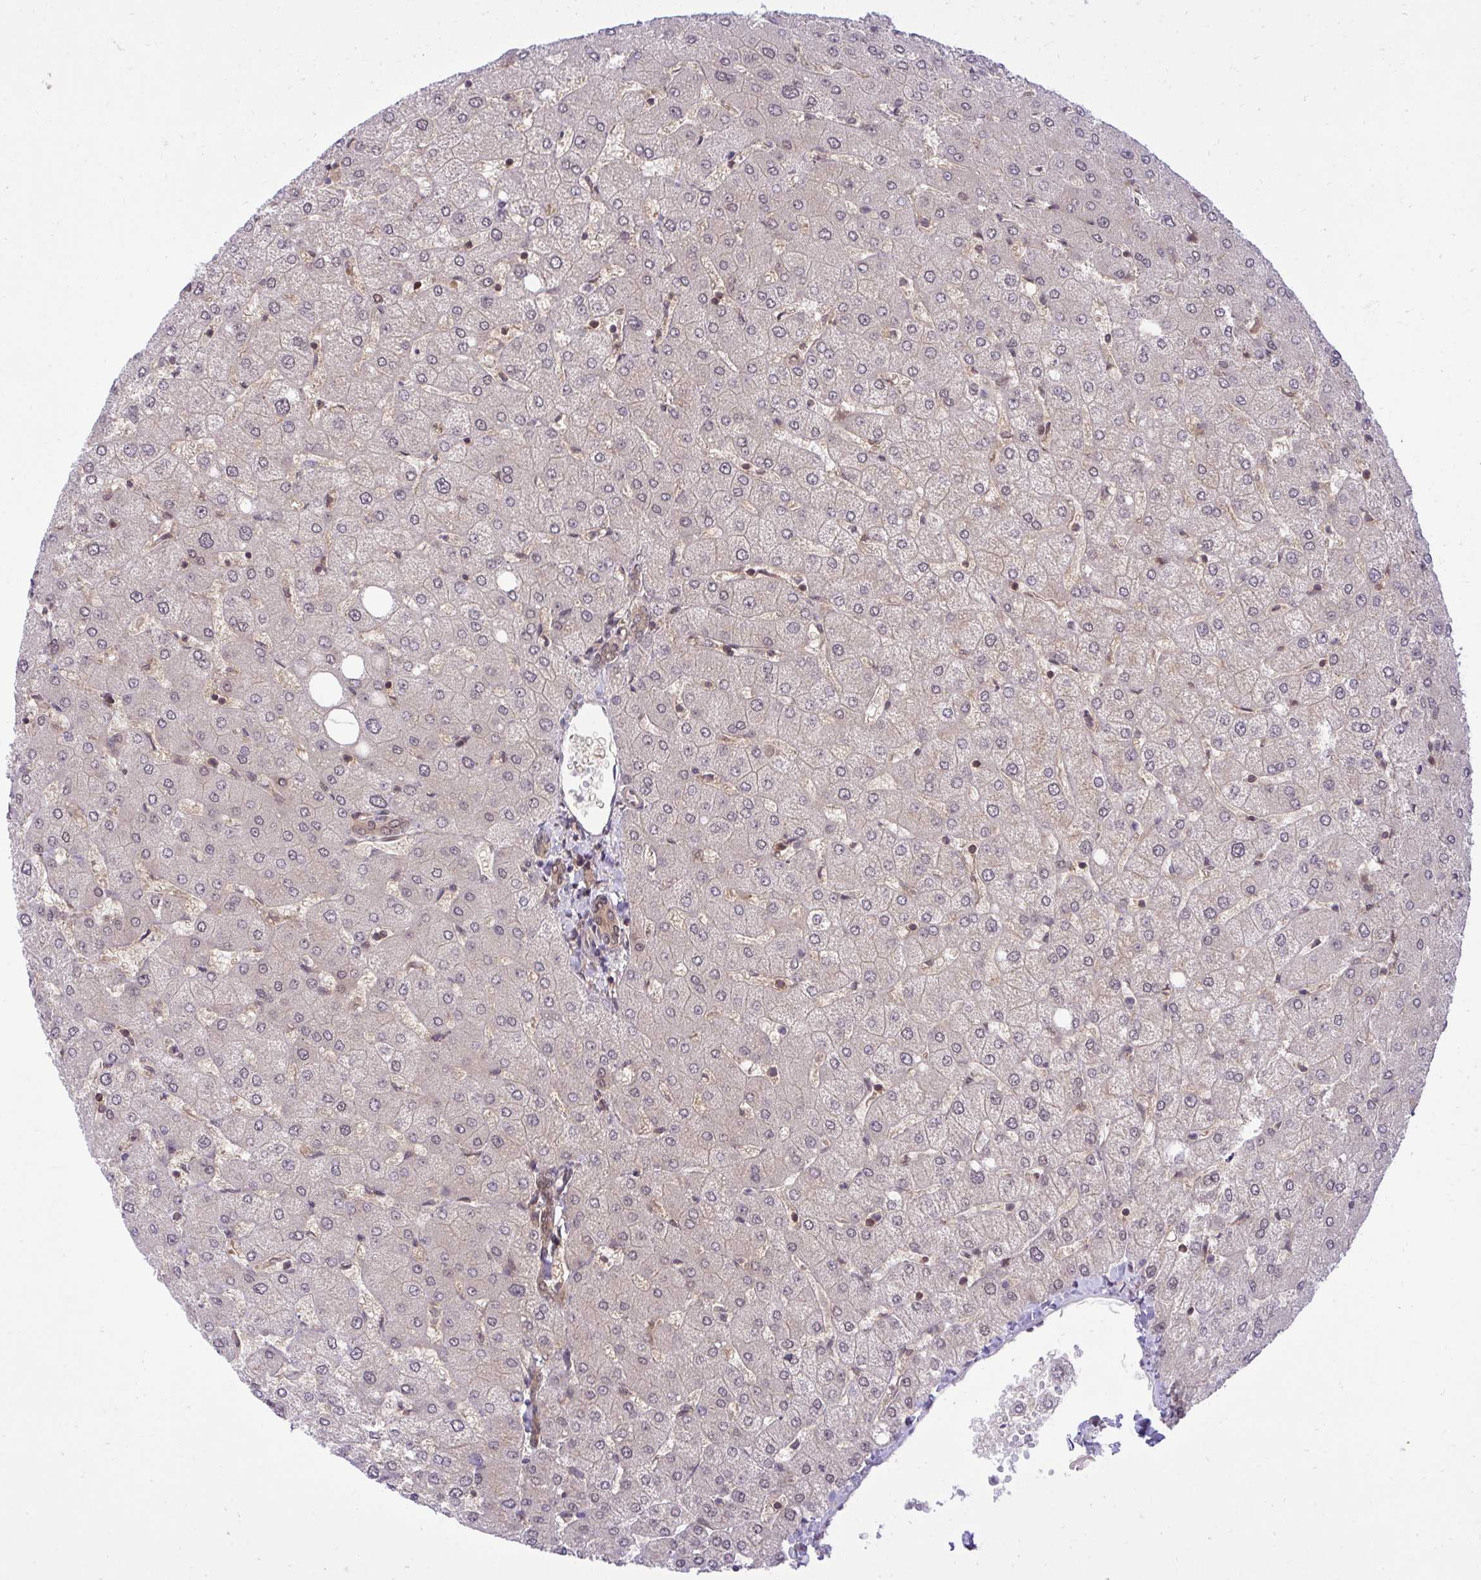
{"staining": {"intensity": "moderate", "quantity": ">75%", "location": "cytoplasmic/membranous,nuclear"}, "tissue": "liver", "cell_type": "Cholangiocytes", "image_type": "normal", "snomed": [{"axis": "morphology", "description": "Normal tissue, NOS"}, {"axis": "topography", "description": "Liver"}], "caption": "High-magnification brightfield microscopy of unremarkable liver stained with DAB (3,3'-diaminobenzidine) (brown) and counterstained with hematoxylin (blue). cholangiocytes exhibit moderate cytoplasmic/membranous,nuclear positivity is present in approximately>75% of cells. Immunohistochemistry (ihc) stains the protein of interest in brown and the nuclei are stained blue.", "gene": "PPP5C", "patient": {"sex": "female", "age": 54}}